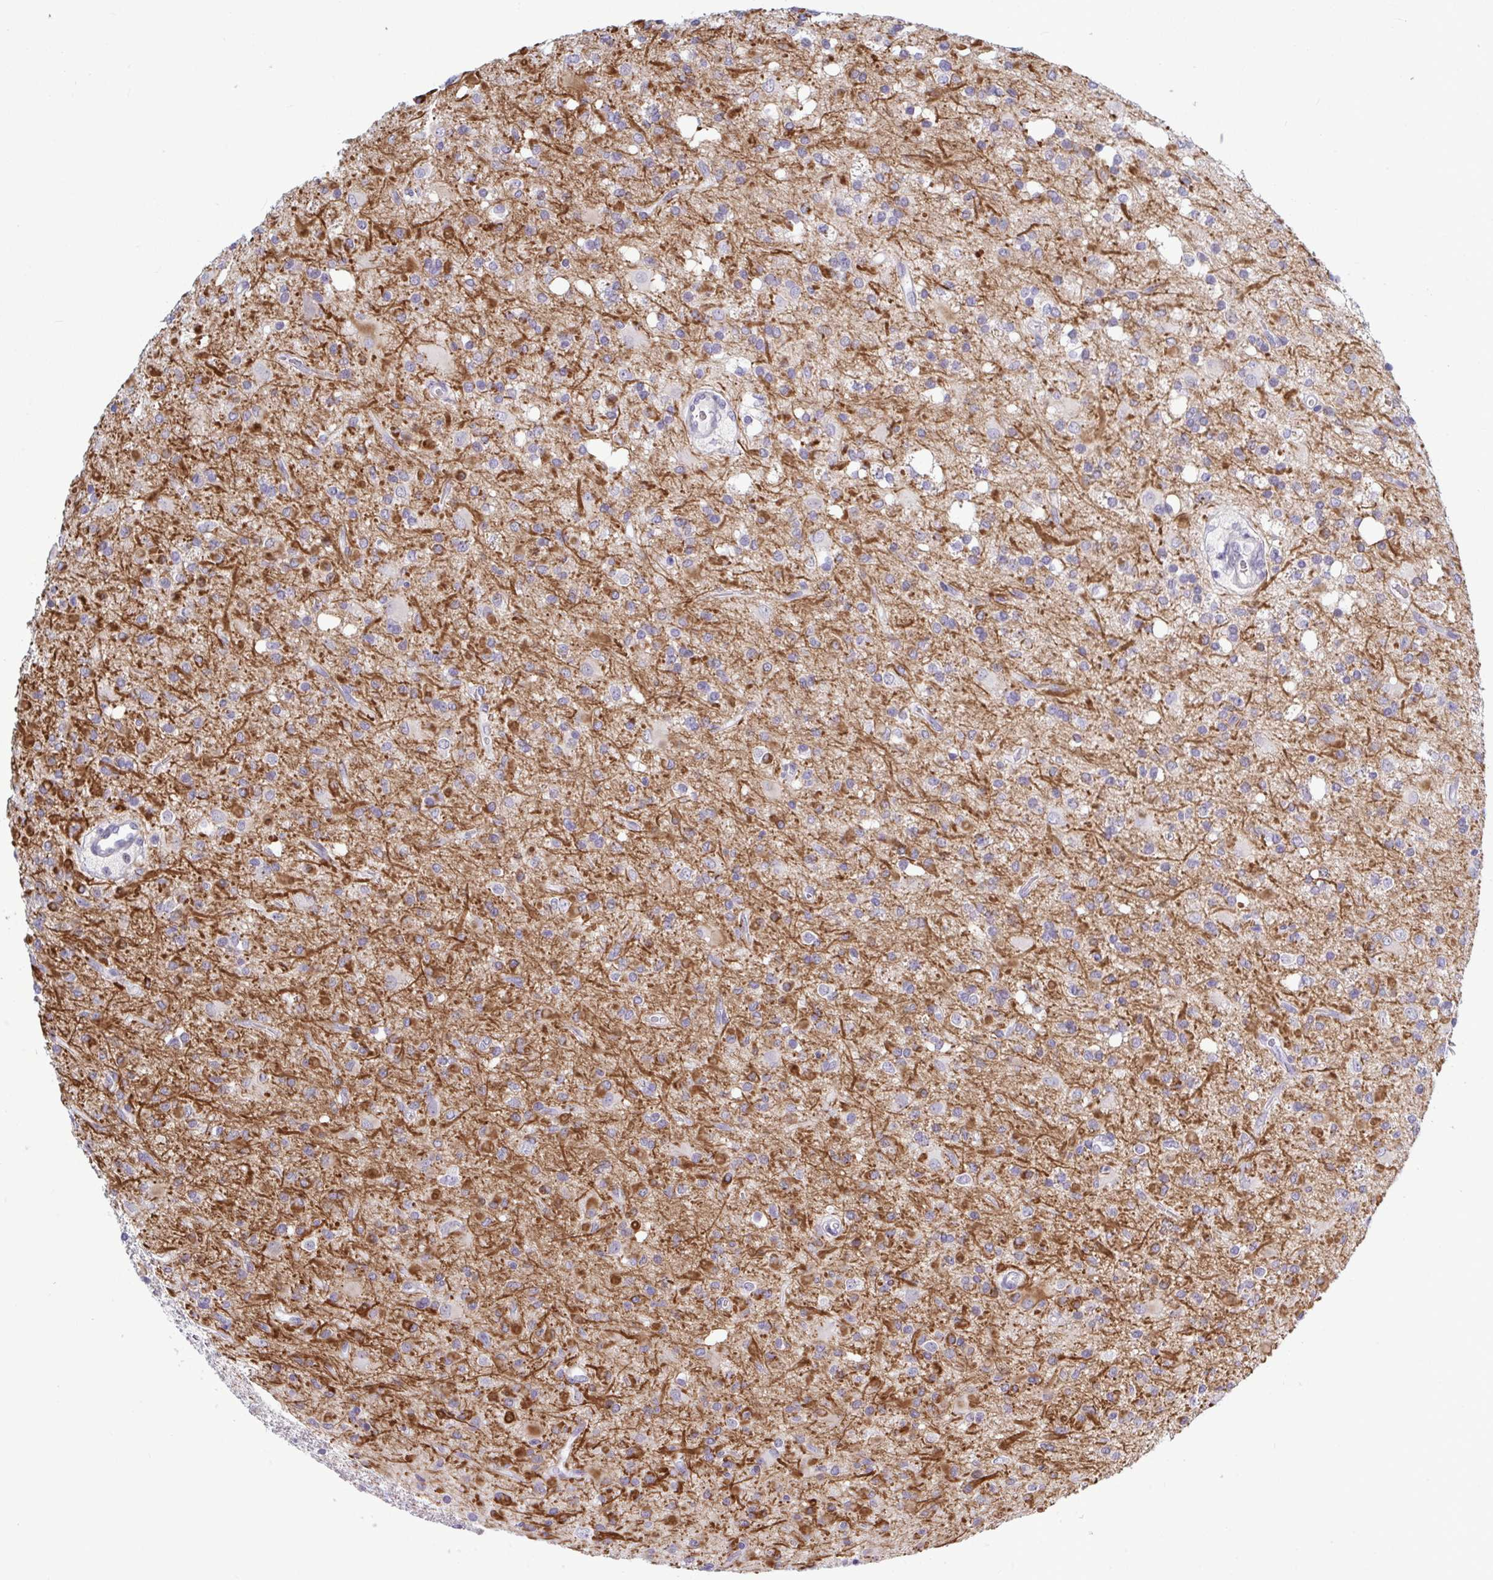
{"staining": {"intensity": "strong", "quantity": "25%-75%", "location": "cytoplasmic/membranous"}, "tissue": "glioma", "cell_type": "Tumor cells", "image_type": "cancer", "snomed": [{"axis": "morphology", "description": "Glioma, malignant, Low grade"}, {"axis": "topography", "description": "Brain"}], "caption": "Immunohistochemical staining of glioma reveals high levels of strong cytoplasmic/membranous protein staining in approximately 25%-75% of tumor cells. (Brightfield microscopy of DAB IHC at high magnification).", "gene": "TCEAL8", "patient": {"sex": "female", "age": 33}}